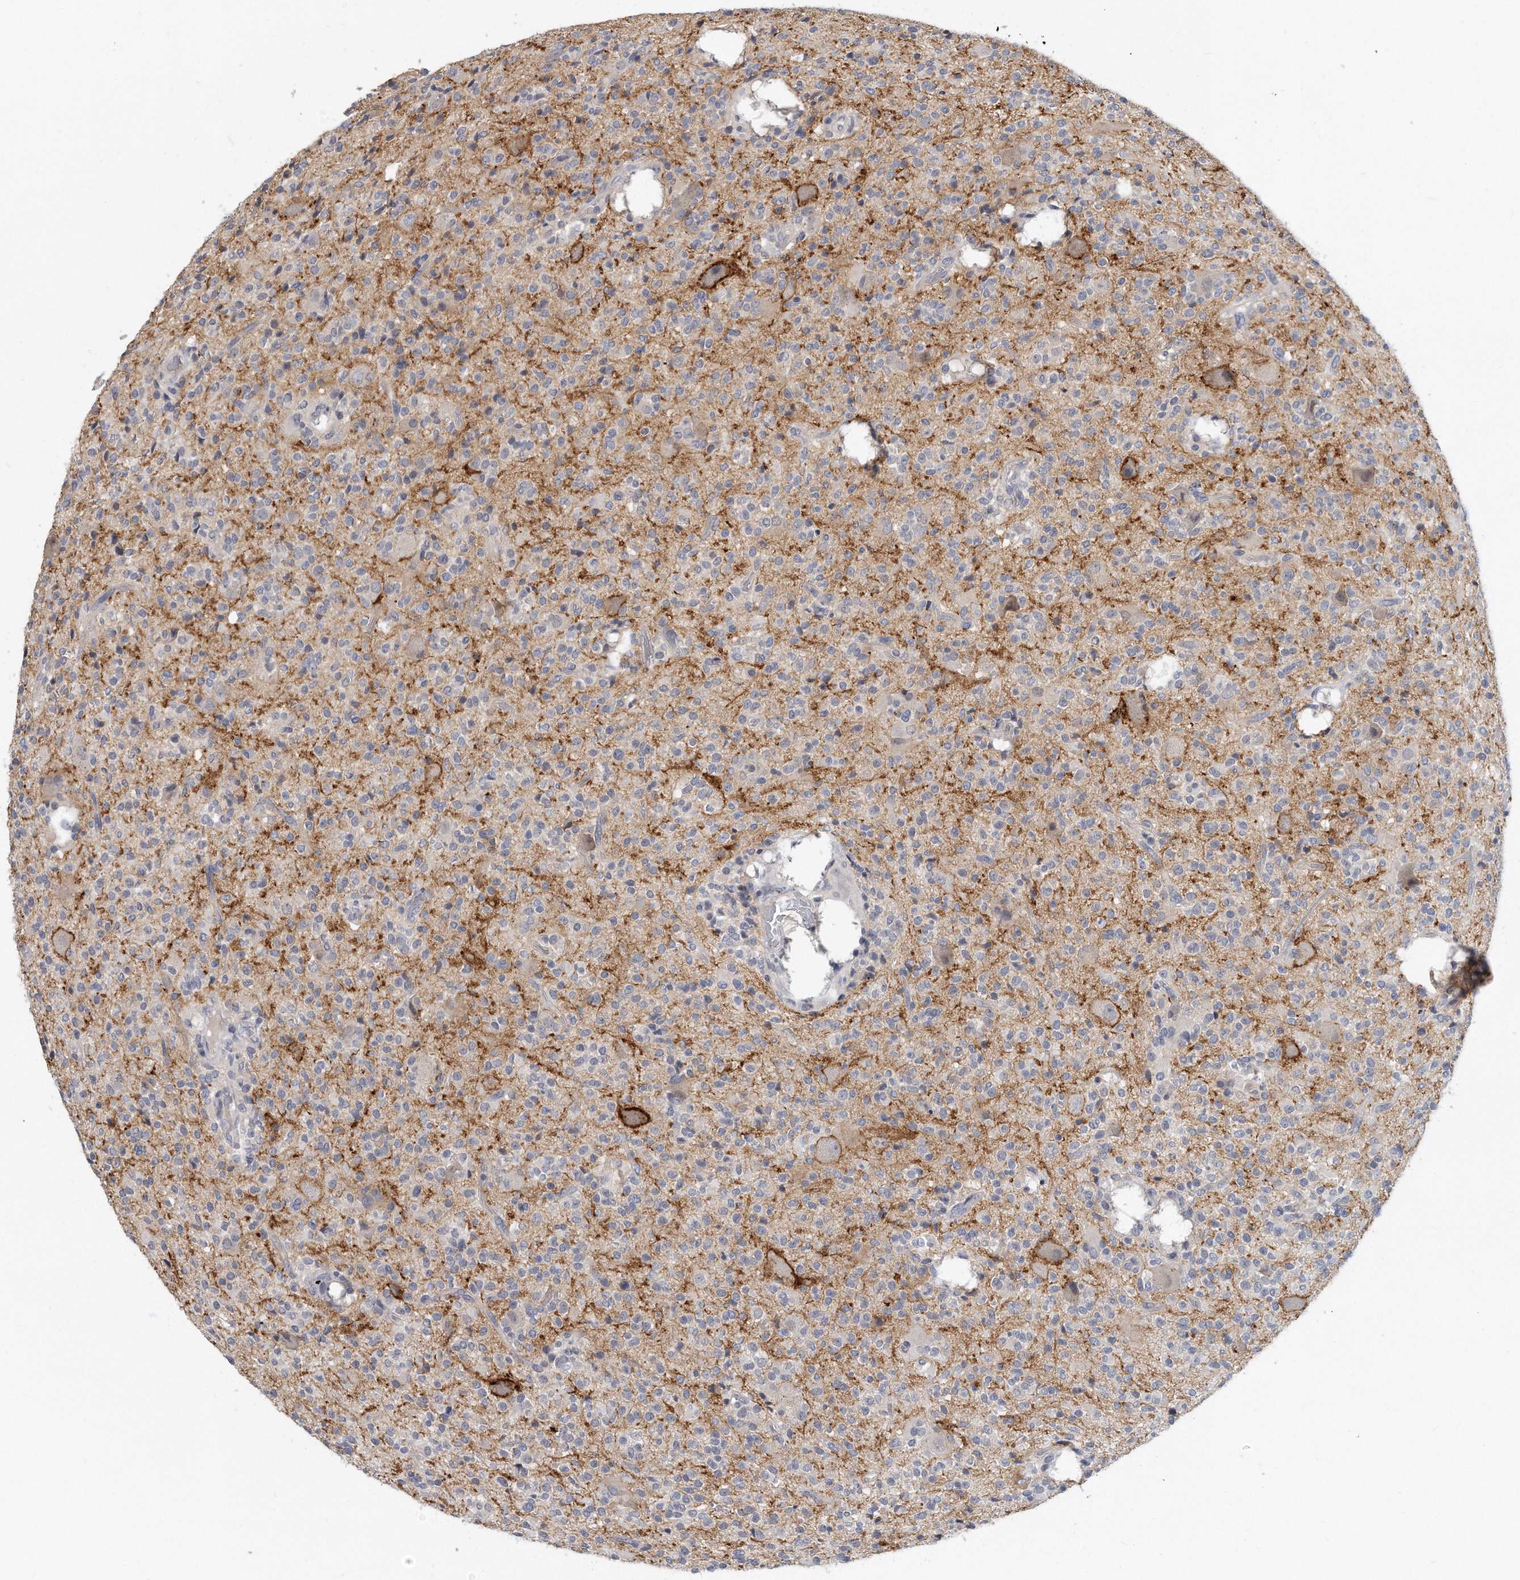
{"staining": {"intensity": "weak", "quantity": "<25%", "location": "cytoplasmic/membranous"}, "tissue": "glioma", "cell_type": "Tumor cells", "image_type": "cancer", "snomed": [{"axis": "morphology", "description": "Glioma, malignant, High grade"}, {"axis": "topography", "description": "Brain"}], "caption": "High-grade glioma (malignant) was stained to show a protein in brown. There is no significant expression in tumor cells.", "gene": "KLHL7", "patient": {"sex": "male", "age": 34}}